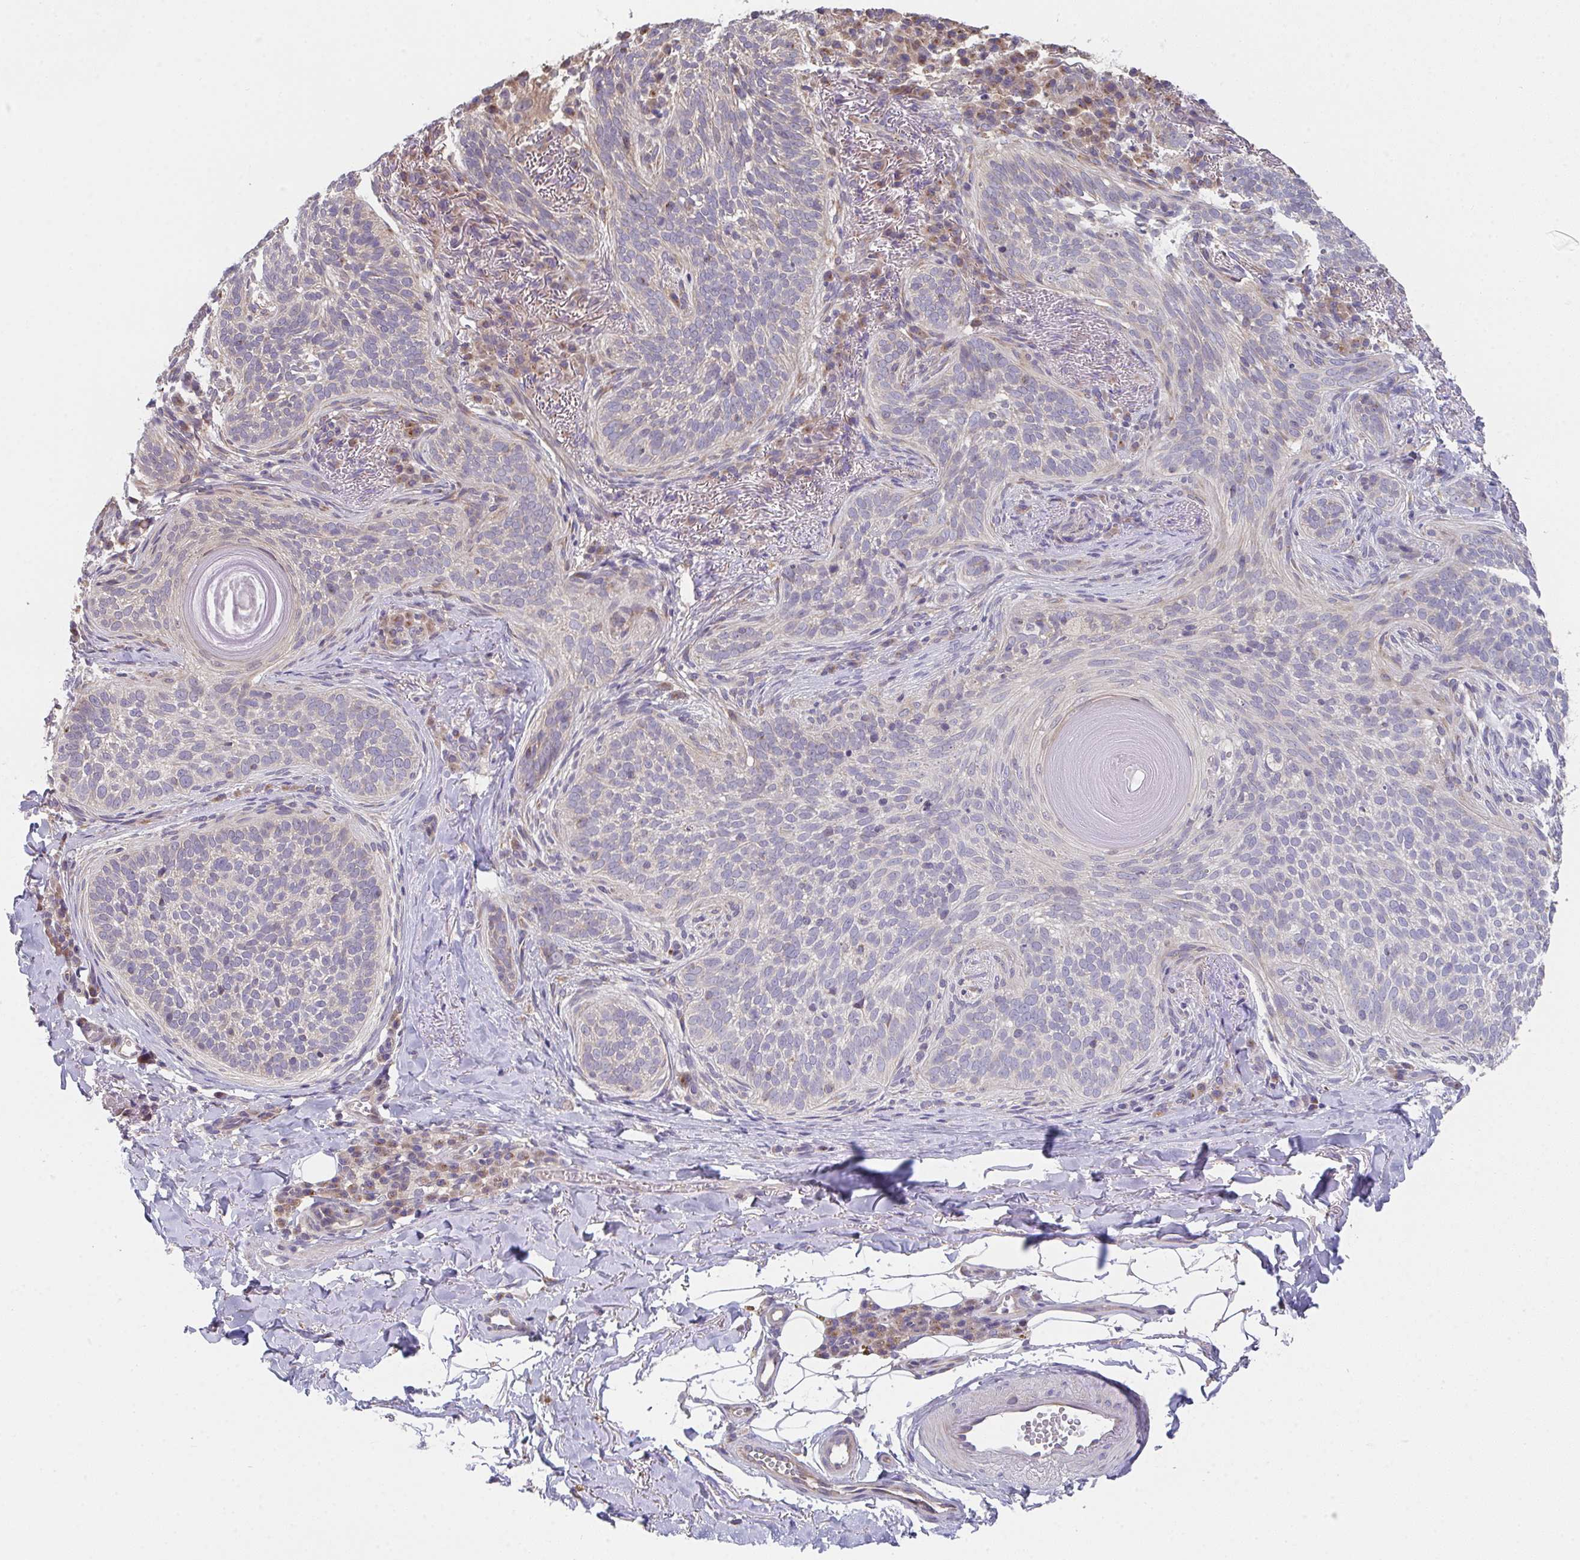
{"staining": {"intensity": "negative", "quantity": "none", "location": "none"}, "tissue": "skin cancer", "cell_type": "Tumor cells", "image_type": "cancer", "snomed": [{"axis": "morphology", "description": "Basal cell carcinoma"}, {"axis": "topography", "description": "Skin"}, {"axis": "topography", "description": "Skin of head"}], "caption": "IHC of human skin cancer reveals no staining in tumor cells.", "gene": "TSPAN31", "patient": {"sex": "male", "age": 62}}